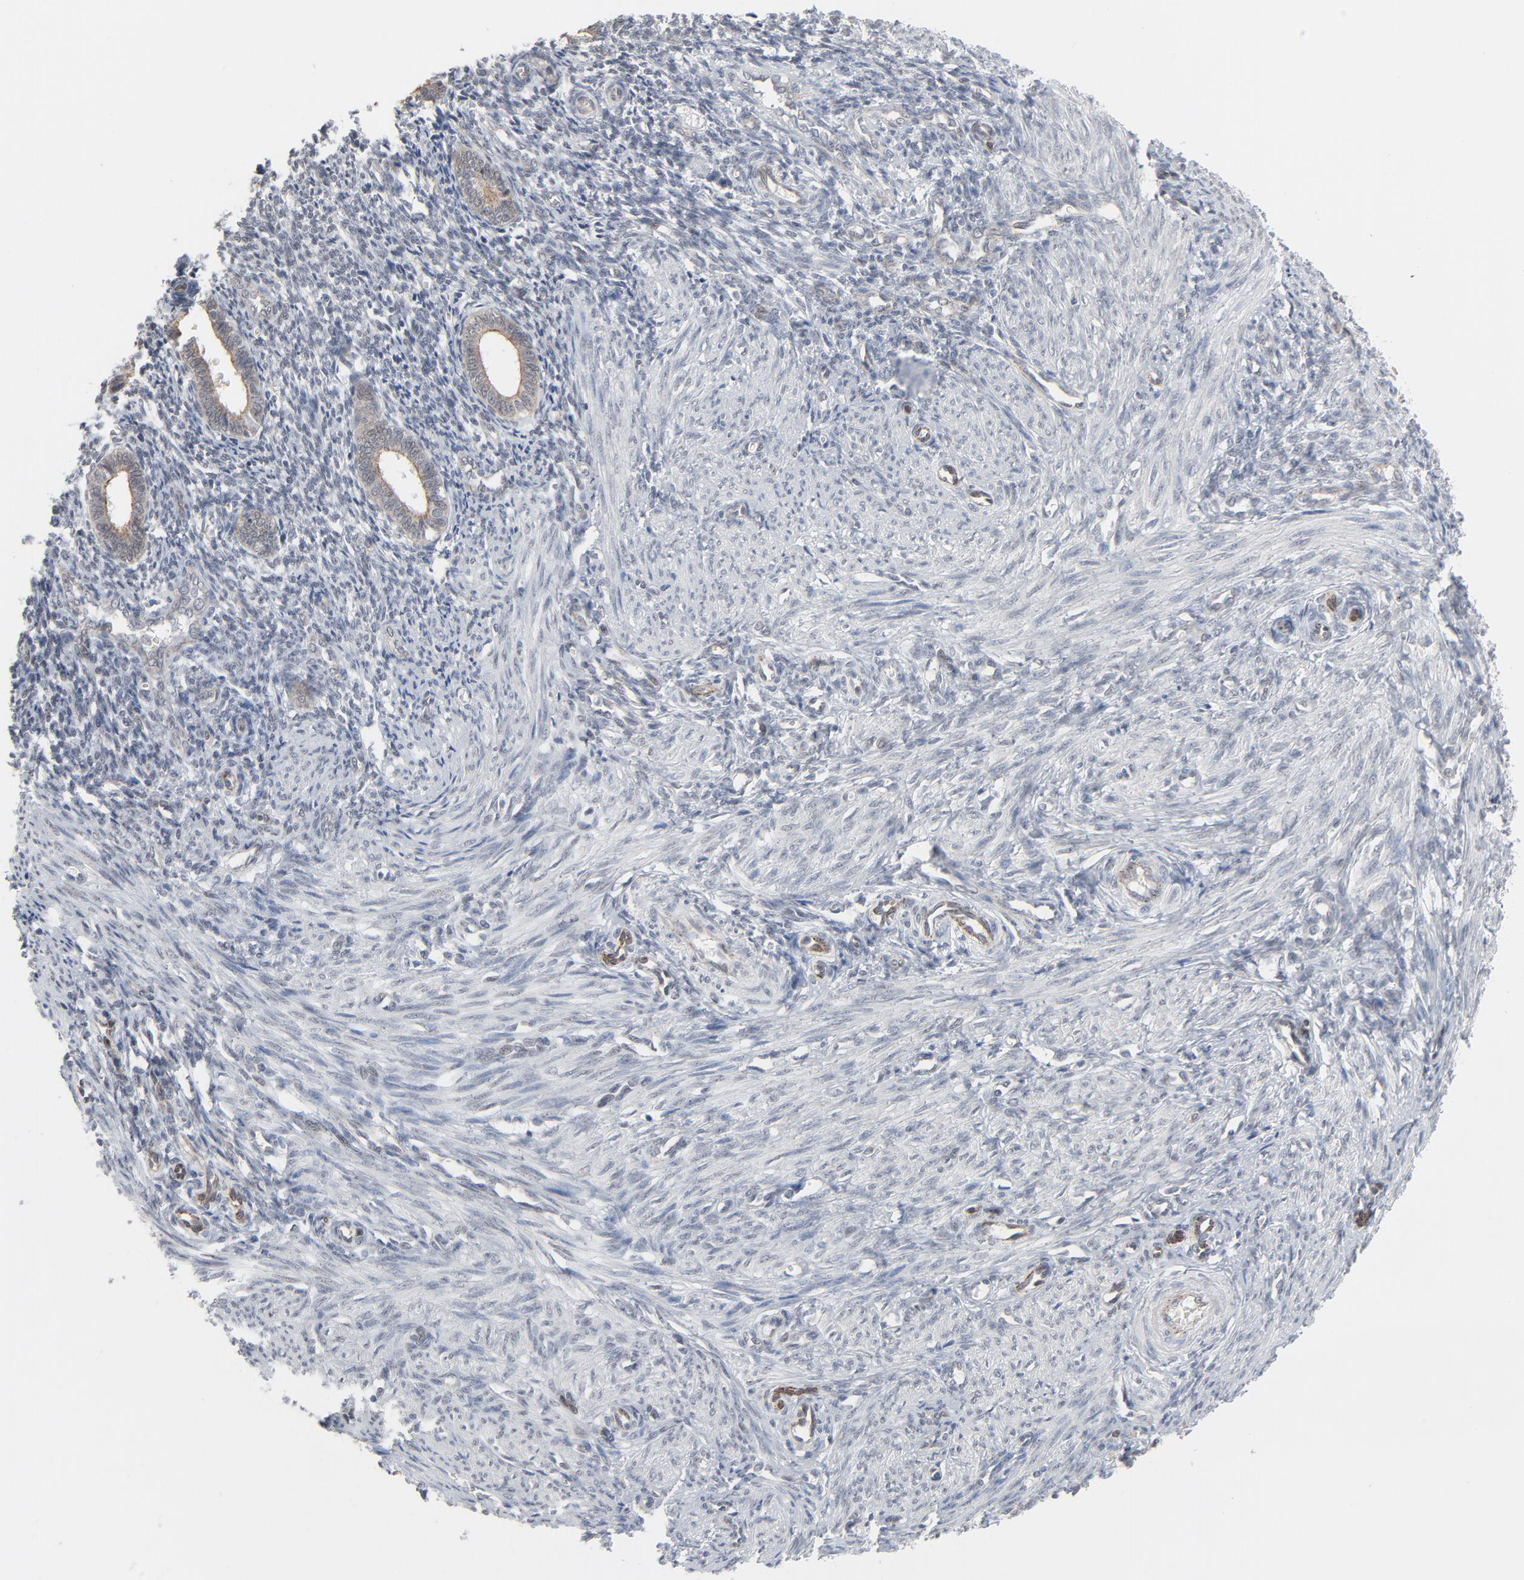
{"staining": {"intensity": "negative", "quantity": "none", "location": "none"}, "tissue": "endometrium", "cell_type": "Cells in endometrial stroma", "image_type": "normal", "snomed": [{"axis": "morphology", "description": "Normal tissue, NOS"}, {"axis": "topography", "description": "Endometrium"}], "caption": "A photomicrograph of human endometrium is negative for staining in cells in endometrial stroma.", "gene": "ITPR3", "patient": {"sex": "female", "age": 27}}